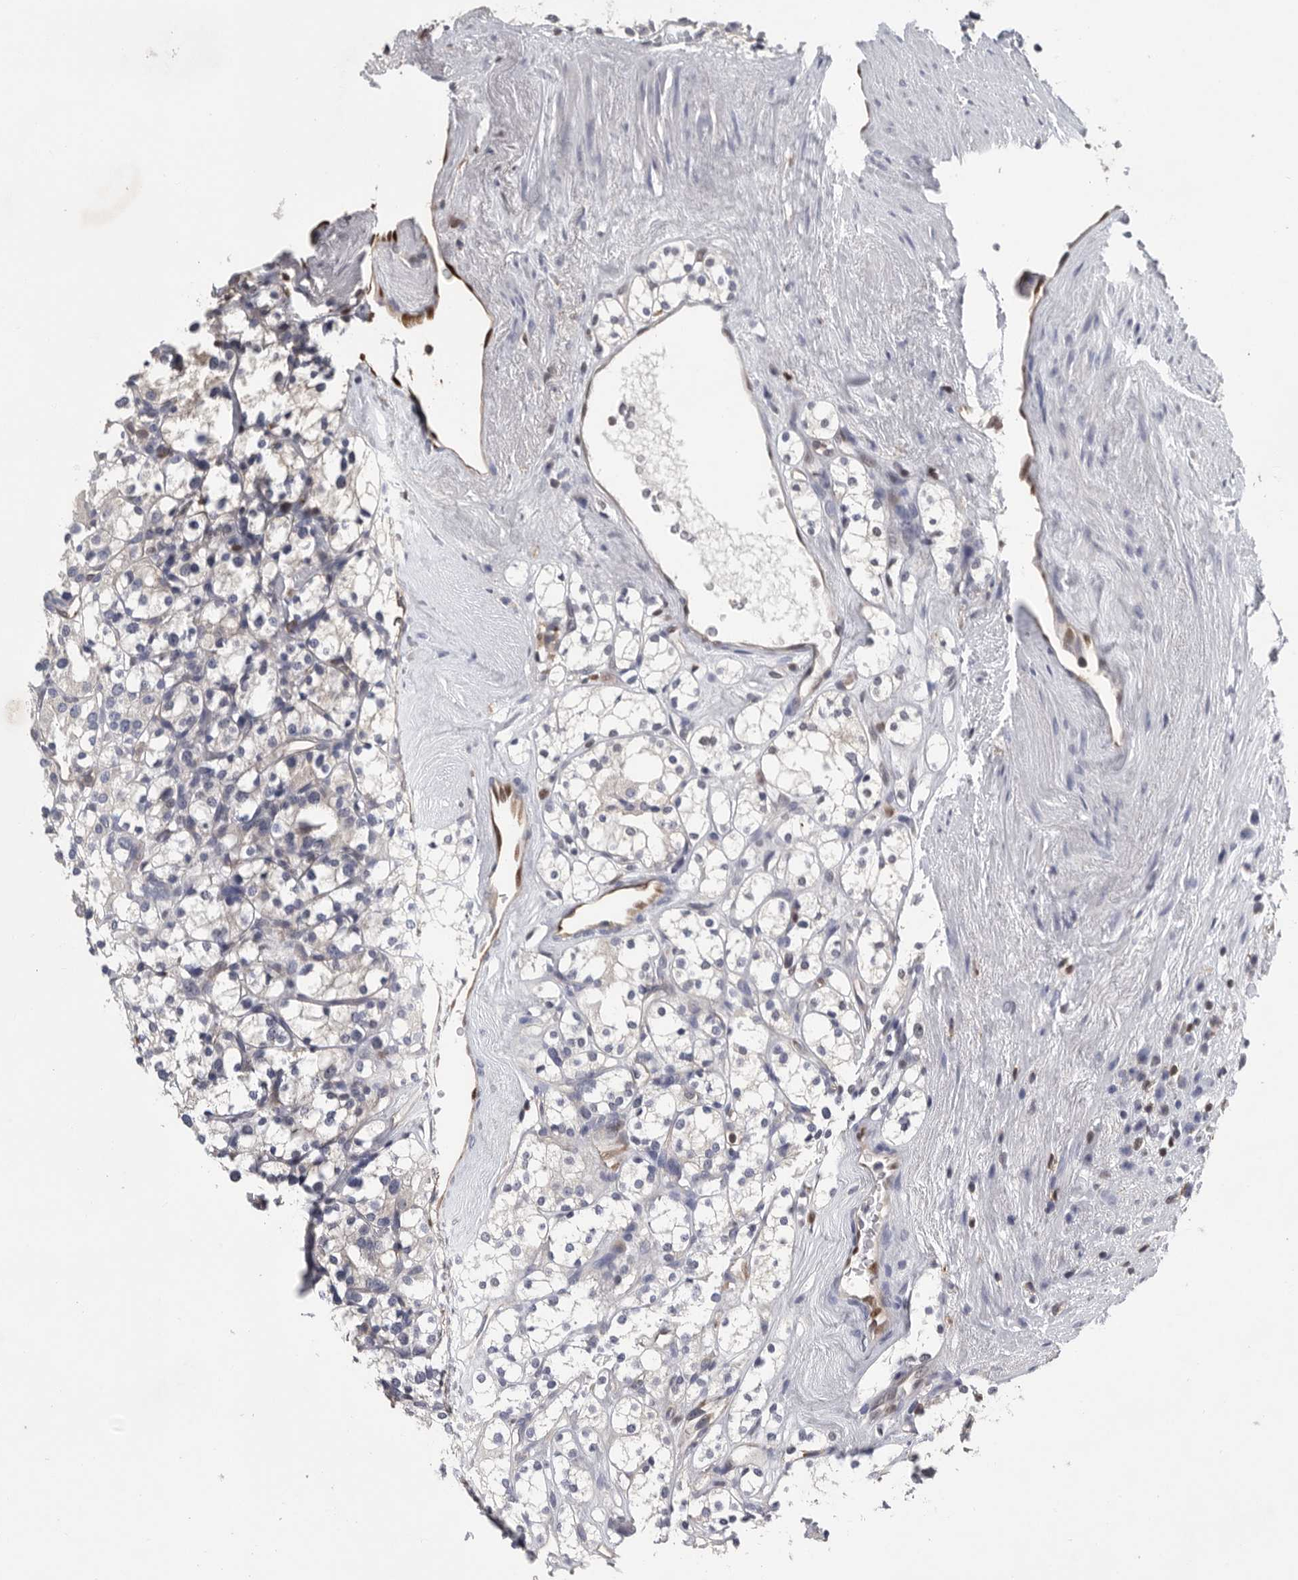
{"staining": {"intensity": "negative", "quantity": "none", "location": "none"}, "tissue": "renal cancer", "cell_type": "Tumor cells", "image_type": "cancer", "snomed": [{"axis": "morphology", "description": "Adenocarcinoma, NOS"}, {"axis": "topography", "description": "Kidney"}], "caption": "This micrograph is of adenocarcinoma (renal) stained with IHC to label a protein in brown with the nuclei are counter-stained blue. There is no positivity in tumor cells. (Immunohistochemistry (ihc), brightfield microscopy, high magnification).", "gene": "PDCD4", "patient": {"sex": "male", "age": 77}}